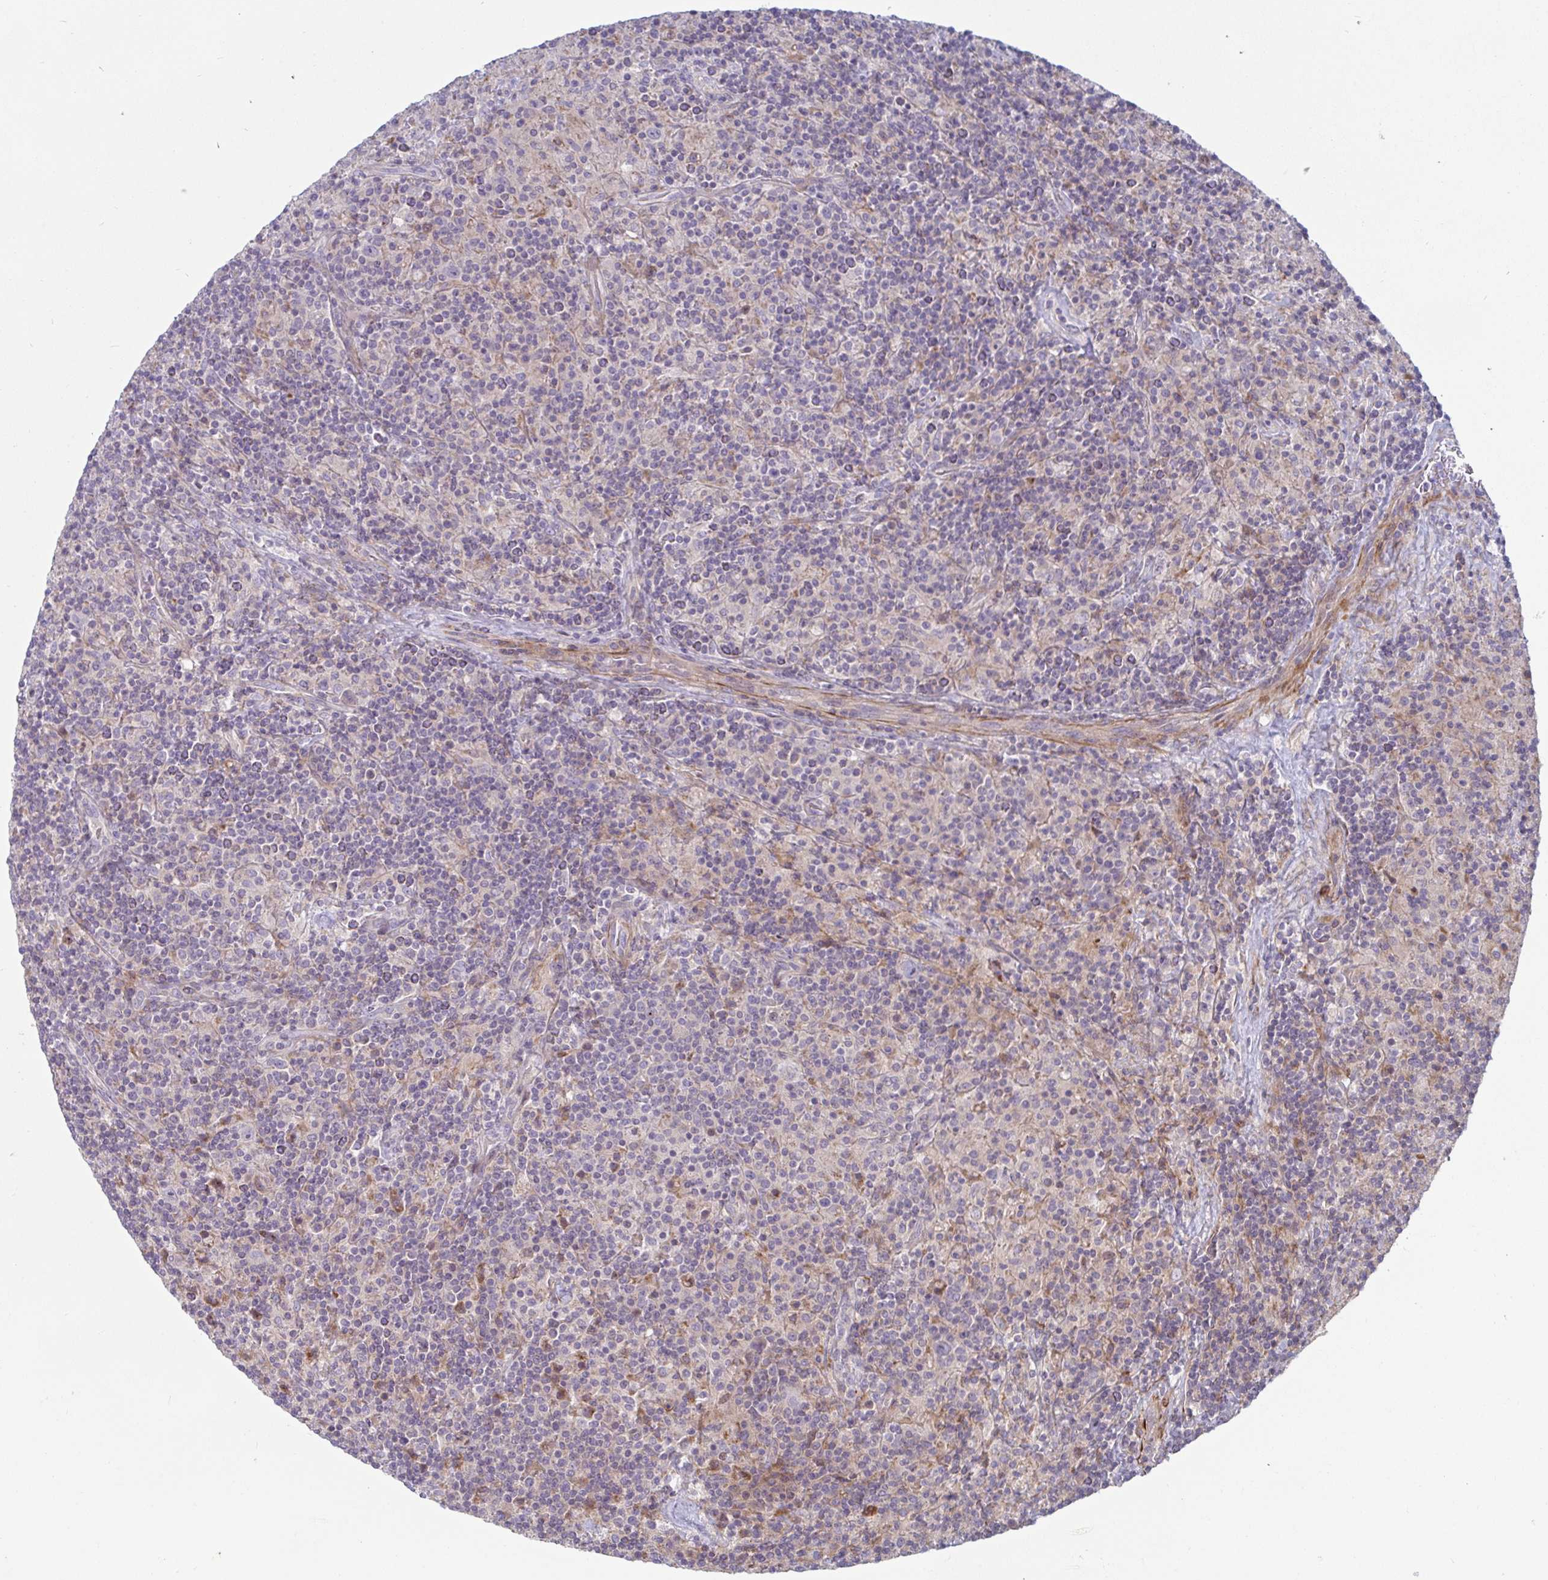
{"staining": {"intensity": "negative", "quantity": "none", "location": "none"}, "tissue": "lymphoma", "cell_type": "Tumor cells", "image_type": "cancer", "snomed": [{"axis": "morphology", "description": "Hodgkin's disease, NOS"}, {"axis": "topography", "description": "Lymph node"}], "caption": "Immunohistochemical staining of Hodgkin's disease displays no significant positivity in tumor cells.", "gene": "SSH2", "patient": {"sex": "male", "age": 70}}